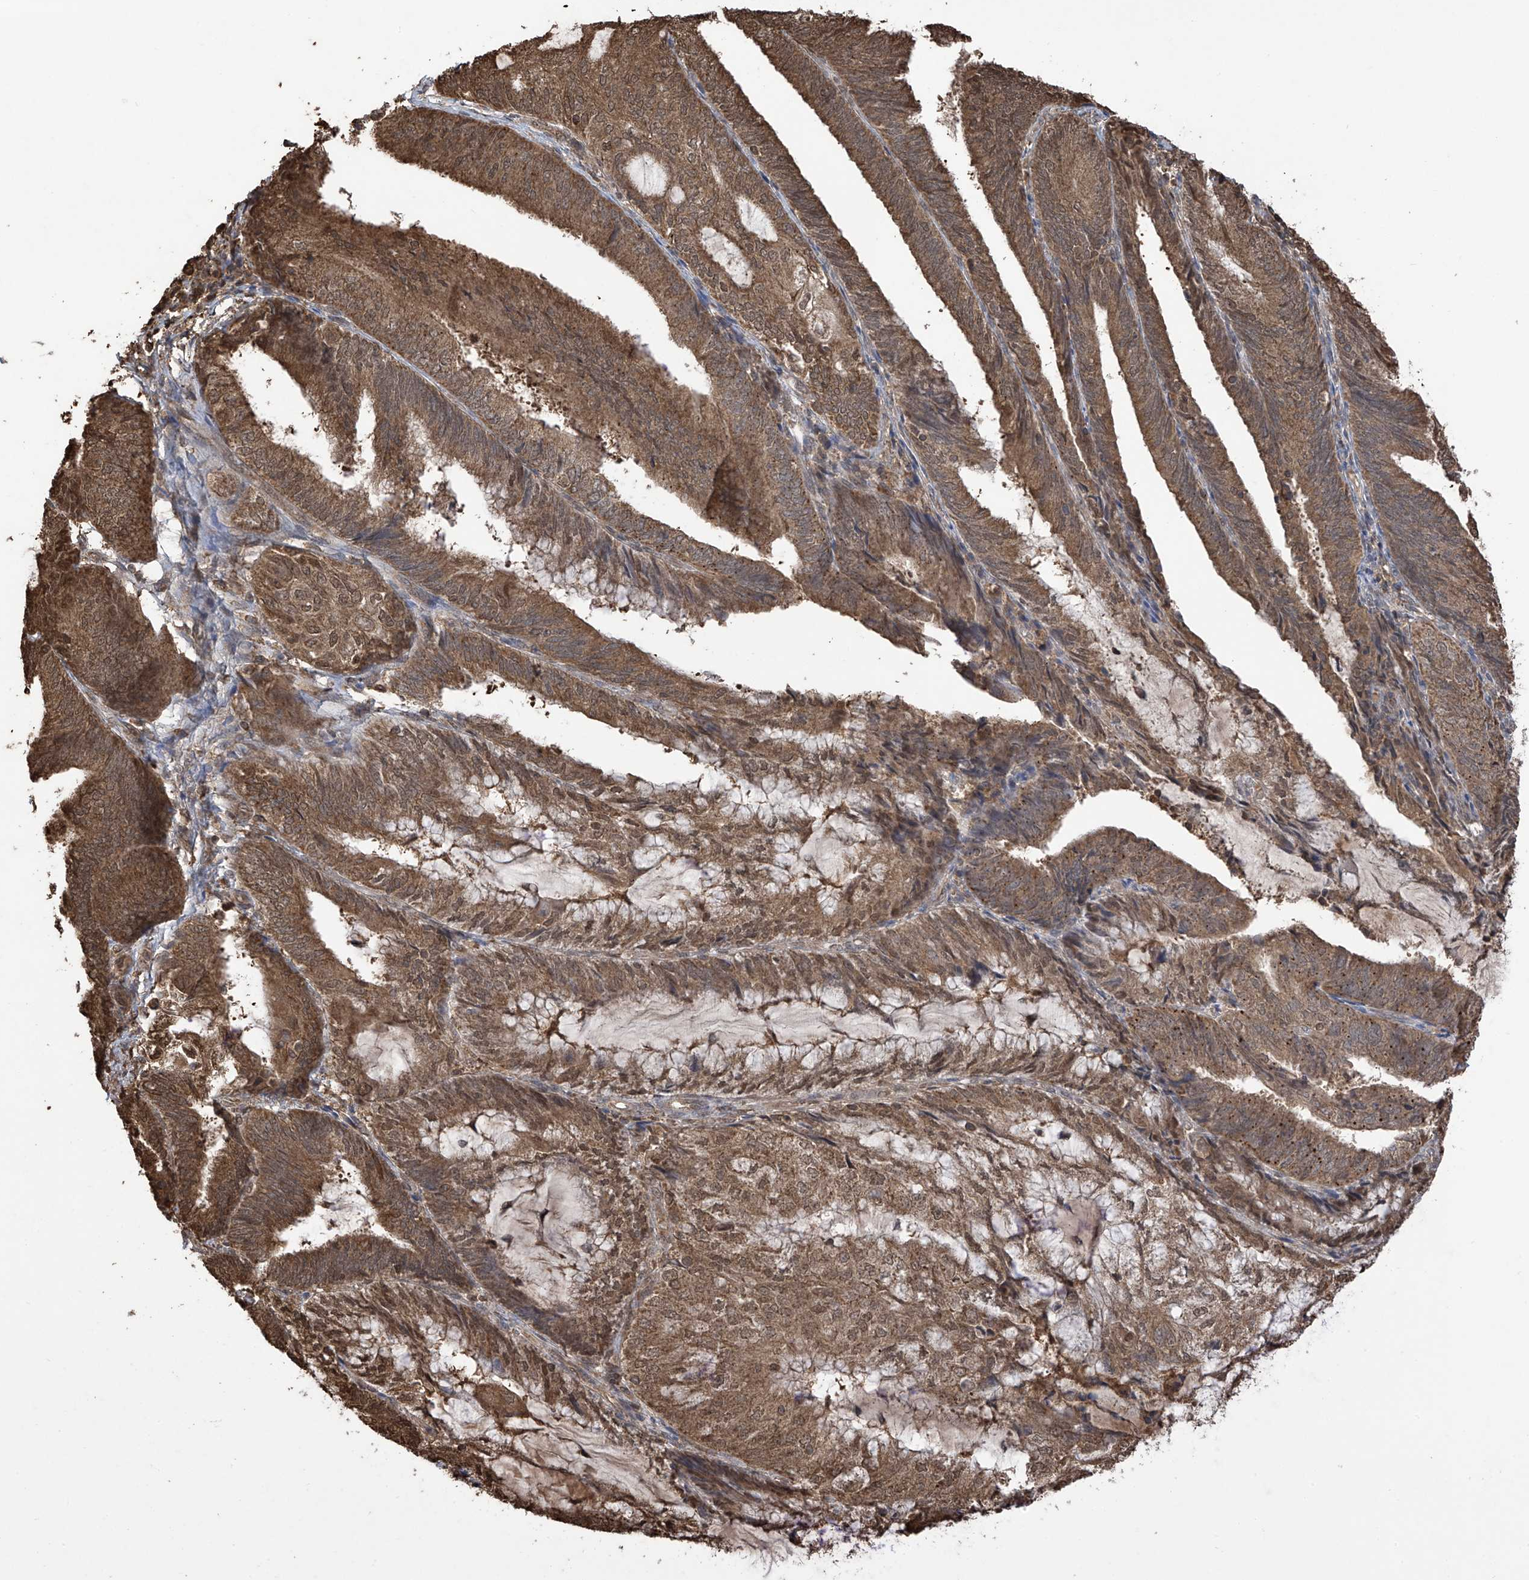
{"staining": {"intensity": "moderate", "quantity": ">75%", "location": "cytoplasmic/membranous,nuclear"}, "tissue": "endometrial cancer", "cell_type": "Tumor cells", "image_type": "cancer", "snomed": [{"axis": "morphology", "description": "Adenocarcinoma, NOS"}, {"axis": "topography", "description": "Endometrium"}], "caption": "There is medium levels of moderate cytoplasmic/membranous and nuclear positivity in tumor cells of endometrial cancer, as demonstrated by immunohistochemical staining (brown color).", "gene": "PNPT1", "patient": {"sex": "female", "age": 81}}